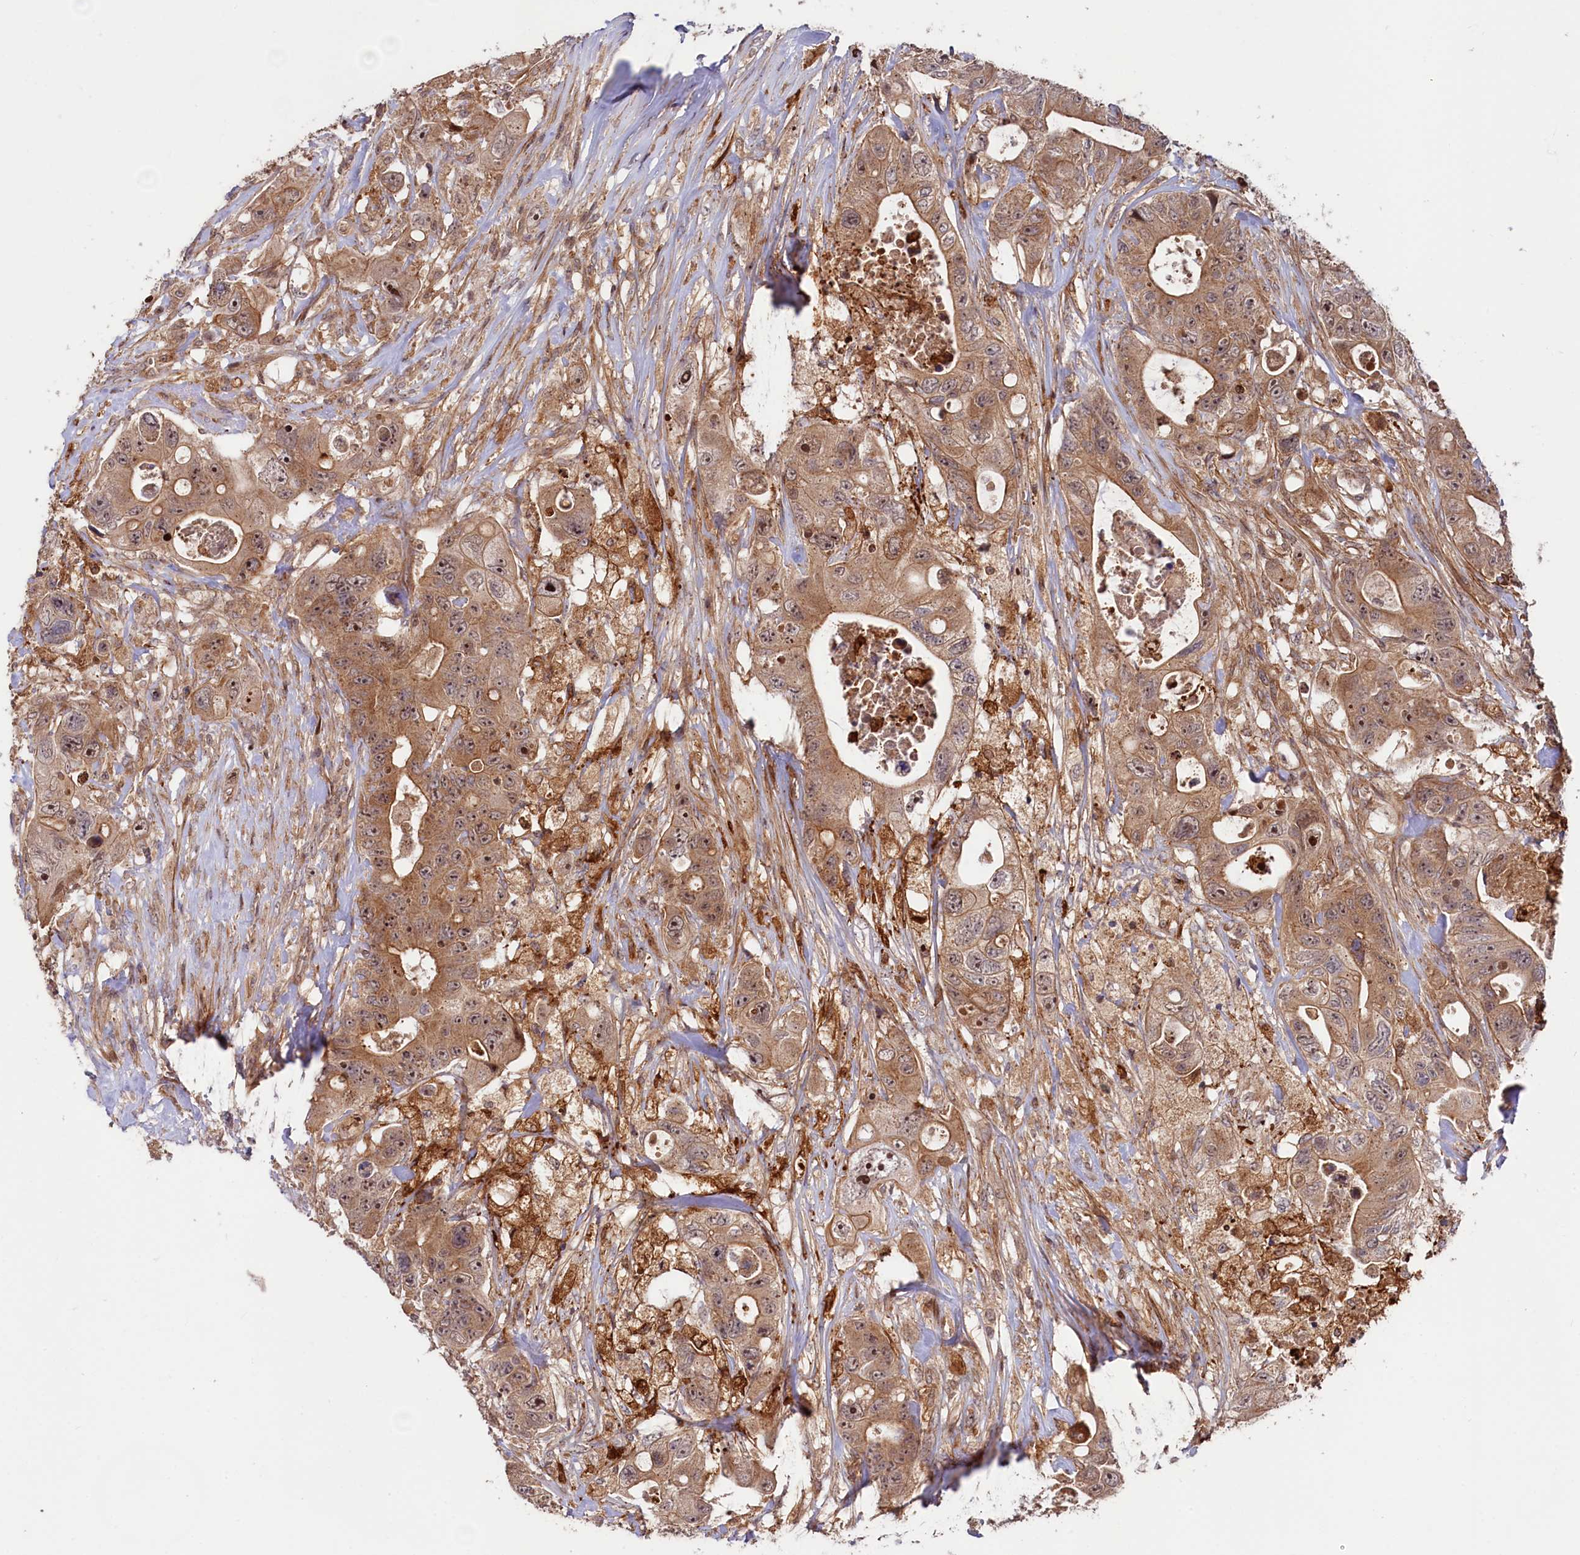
{"staining": {"intensity": "moderate", "quantity": ">75%", "location": "cytoplasmic/membranous,nuclear"}, "tissue": "colorectal cancer", "cell_type": "Tumor cells", "image_type": "cancer", "snomed": [{"axis": "morphology", "description": "Adenocarcinoma, NOS"}, {"axis": "topography", "description": "Colon"}], "caption": "Protein expression analysis of colorectal adenocarcinoma demonstrates moderate cytoplasmic/membranous and nuclear positivity in about >75% of tumor cells.", "gene": "NEDD1", "patient": {"sex": "female", "age": 46}}